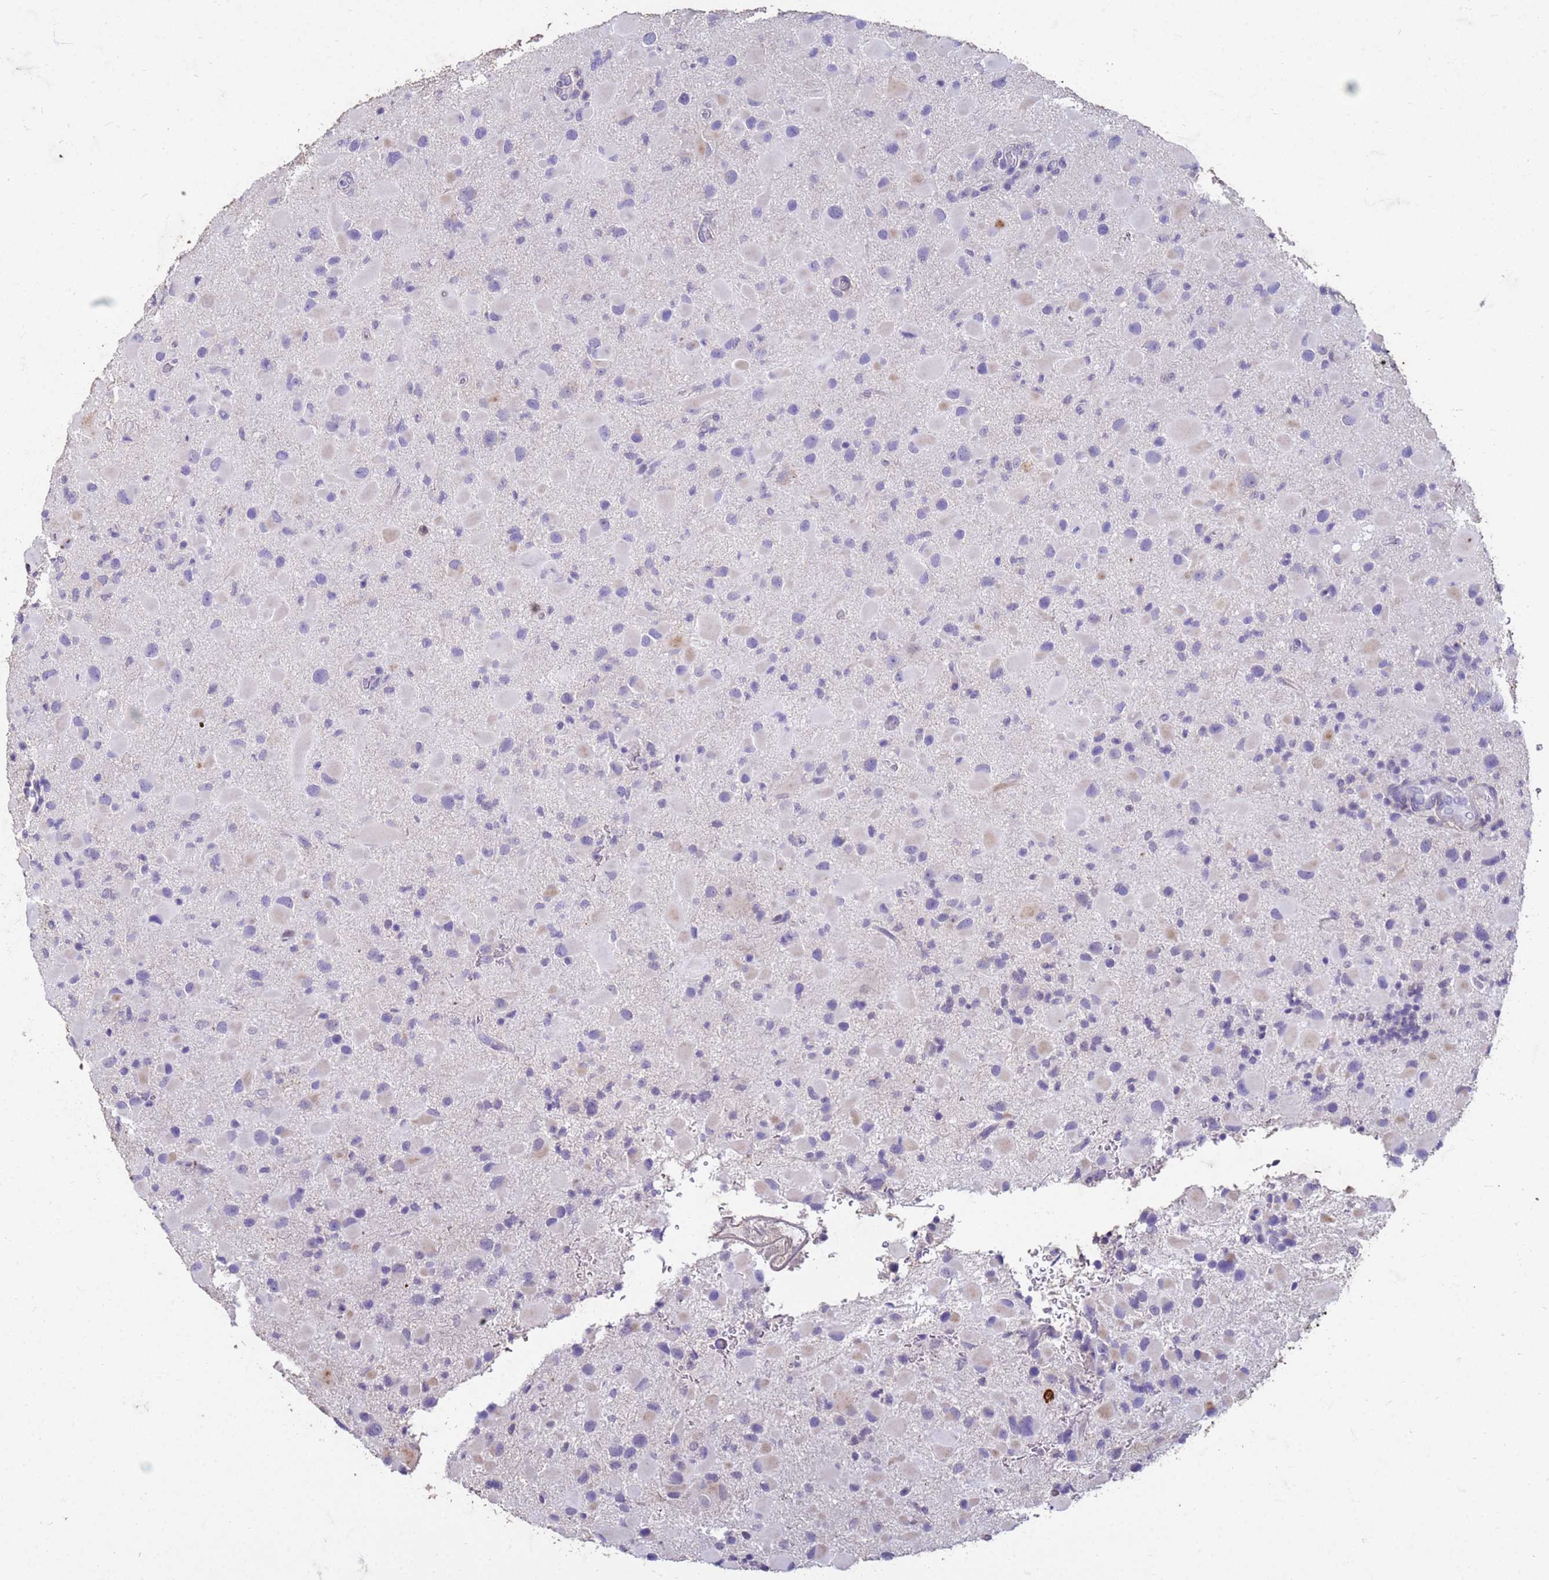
{"staining": {"intensity": "negative", "quantity": "none", "location": "none"}, "tissue": "glioma", "cell_type": "Tumor cells", "image_type": "cancer", "snomed": [{"axis": "morphology", "description": "Glioma, malignant, Low grade"}, {"axis": "topography", "description": "Brain"}], "caption": "A micrograph of glioma stained for a protein reveals no brown staining in tumor cells.", "gene": "SLC25A15", "patient": {"sex": "female", "age": 32}}